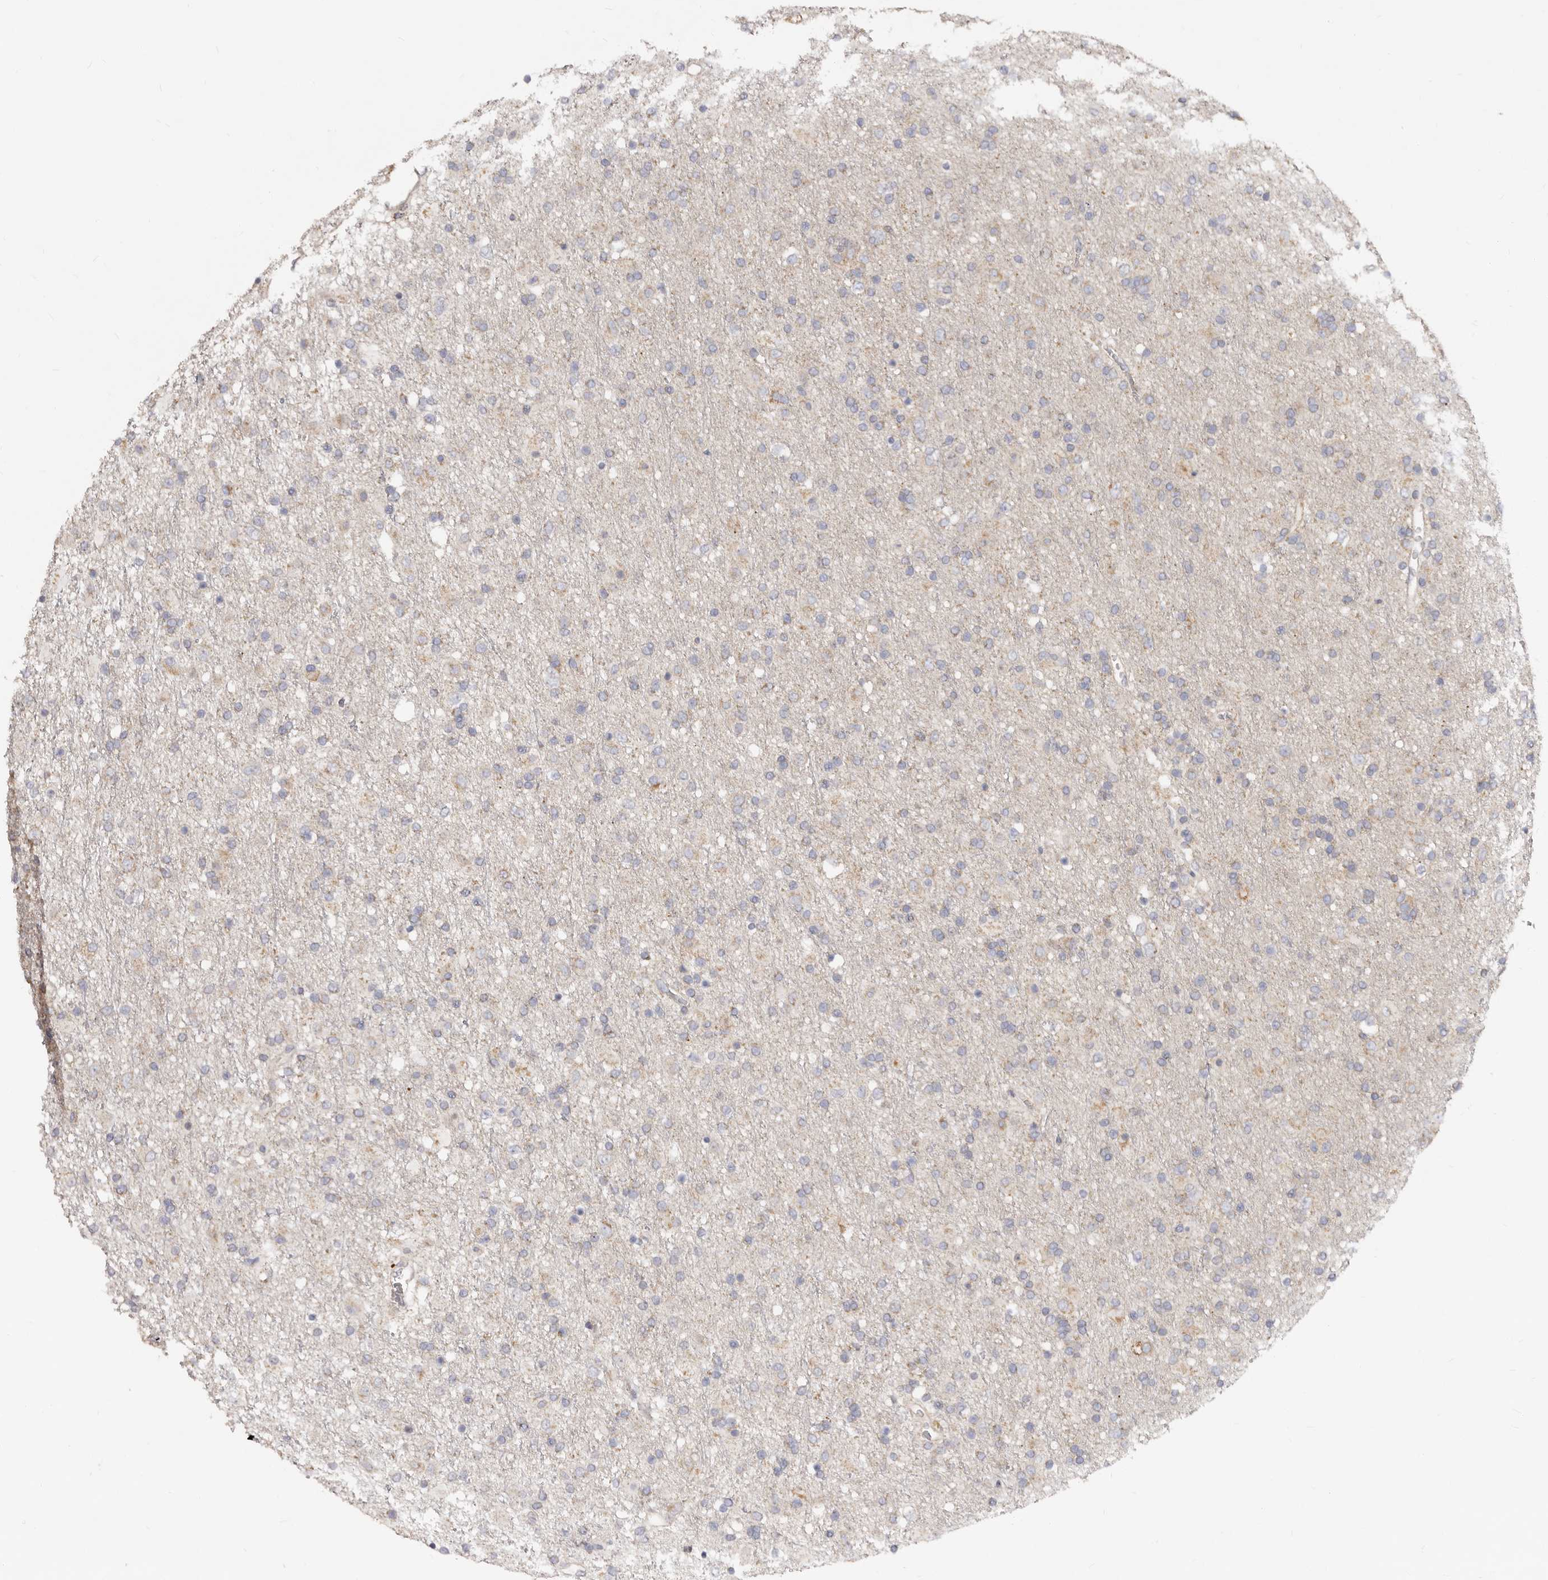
{"staining": {"intensity": "negative", "quantity": "none", "location": "none"}, "tissue": "glioma", "cell_type": "Tumor cells", "image_type": "cancer", "snomed": [{"axis": "morphology", "description": "Glioma, malignant, Low grade"}, {"axis": "topography", "description": "Brain"}], "caption": "The IHC photomicrograph has no significant expression in tumor cells of glioma tissue.", "gene": "BAIAP2L1", "patient": {"sex": "male", "age": 65}}